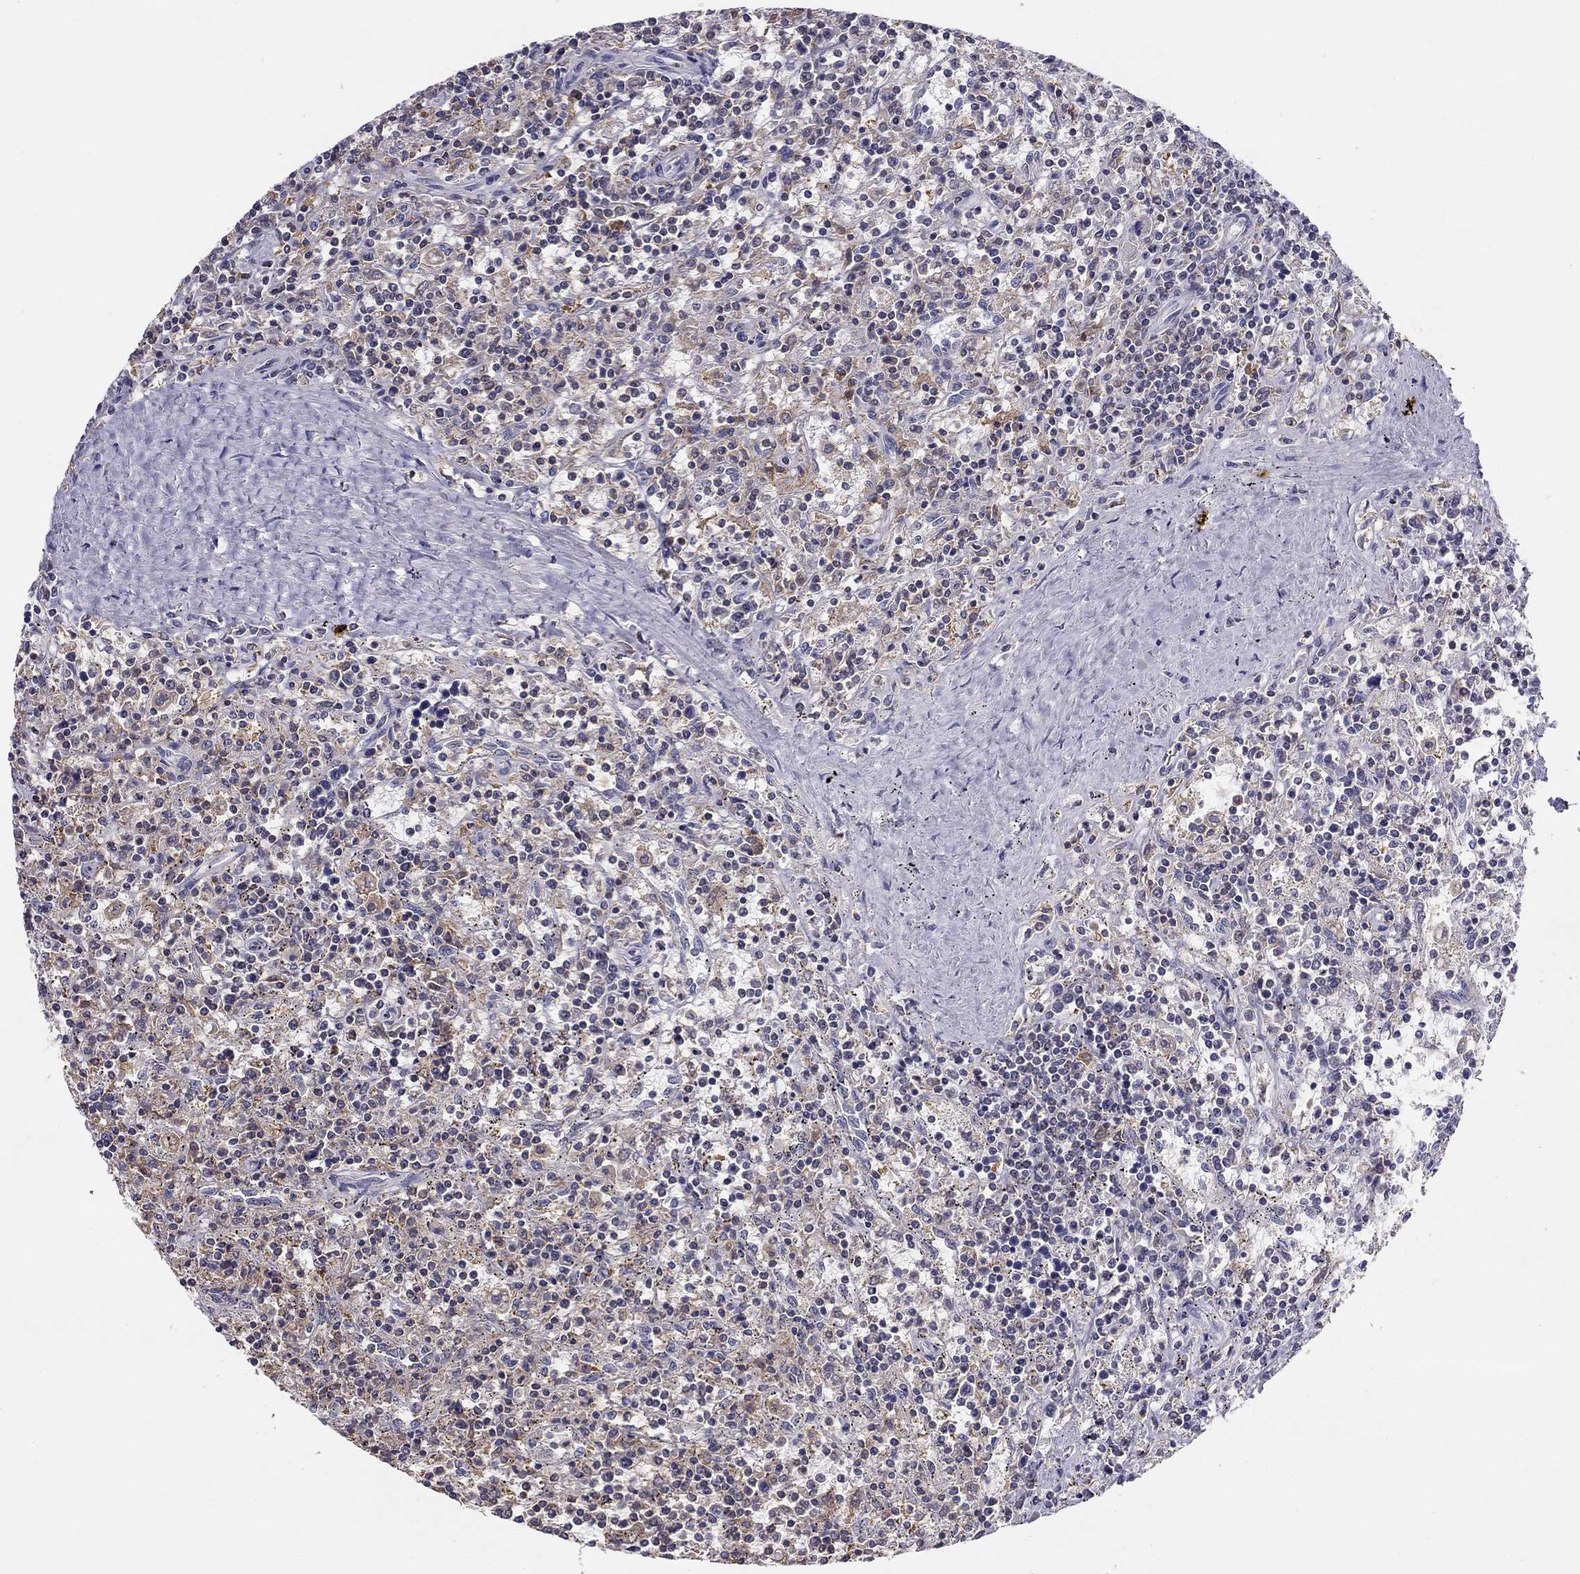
{"staining": {"intensity": "weak", "quantity": ">75%", "location": "cytoplasmic/membranous"}, "tissue": "lymphoma", "cell_type": "Tumor cells", "image_type": "cancer", "snomed": [{"axis": "morphology", "description": "Malignant lymphoma, non-Hodgkin's type, Low grade"}, {"axis": "topography", "description": "Spleen"}], "caption": "This micrograph shows immunohistochemistry (IHC) staining of low-grade malignant lymphoma, non-Hodgkin's type, with low weak cytoplasmic/membranous expression in about >75% of tumor cells.", "gene": "CITED1", "patient": {"sex": "male", "age": 62}}